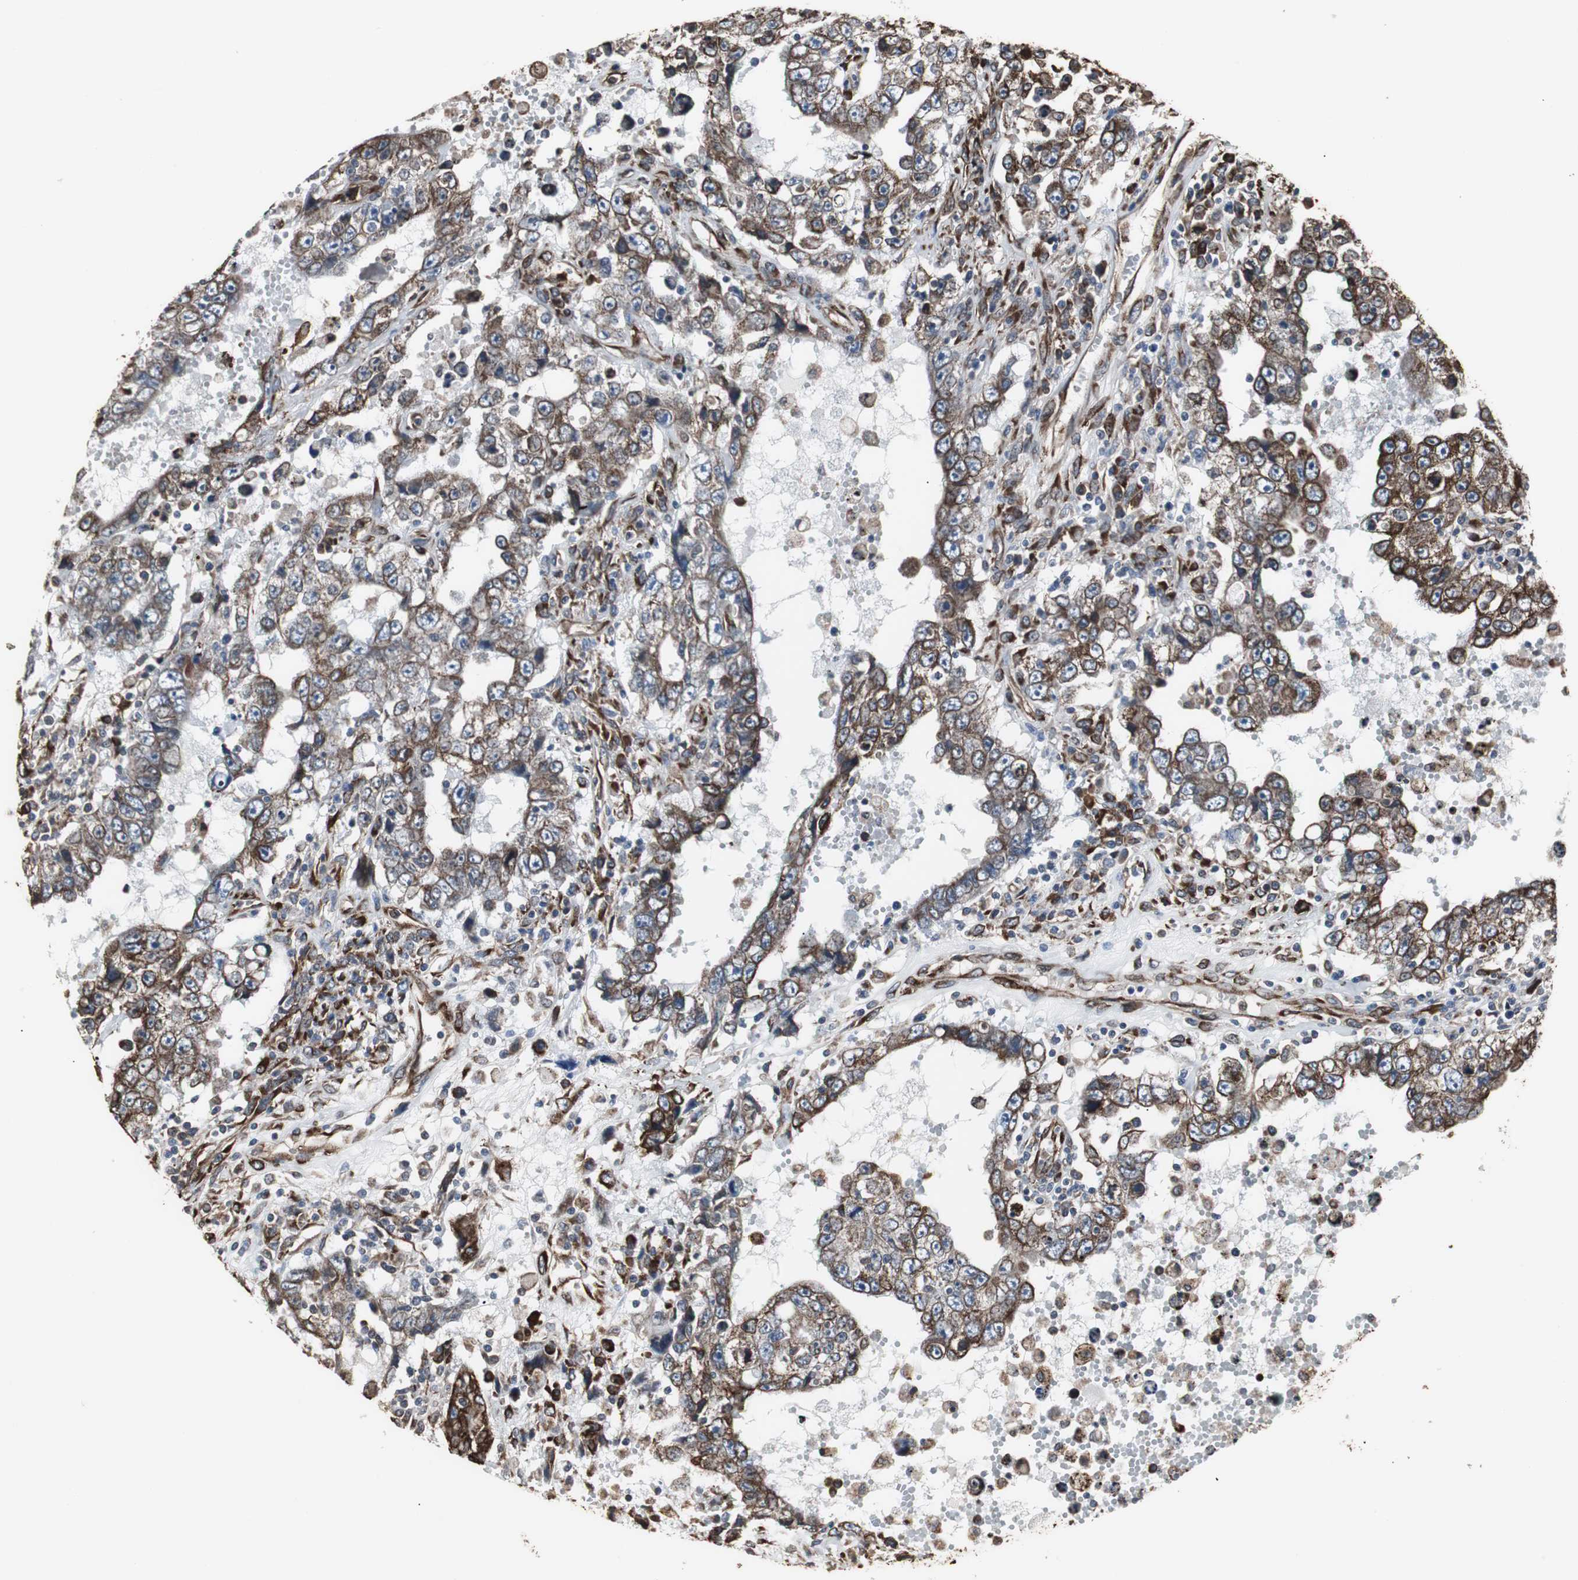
{"staining": {"intensity": "strong", "quantity": ">75%", "location": "cytoplasmic/membranous"}, "tissue": "testis cancer", "cell_type": "Tumor cells", "image_type": "cancer", "snomed": [{"axis": "morphology", "description": "Carcinoma, Embryonal, NOS"}, {"axis": "topography", "description": "Testis"}], "caption": "High-power microscopy captured an IHC image of testis cancer (embryonal carcinoma), revealing strong cytoplasmic/membranous expression in approximately >75% of tumor cells. The protein of interest is stained brown, and the nuclei are stained in blue (DAB IHC with brightfield microscopy, high magnification).", "gene": "CALU", "patient": {"sex": "male", "age": 26}}